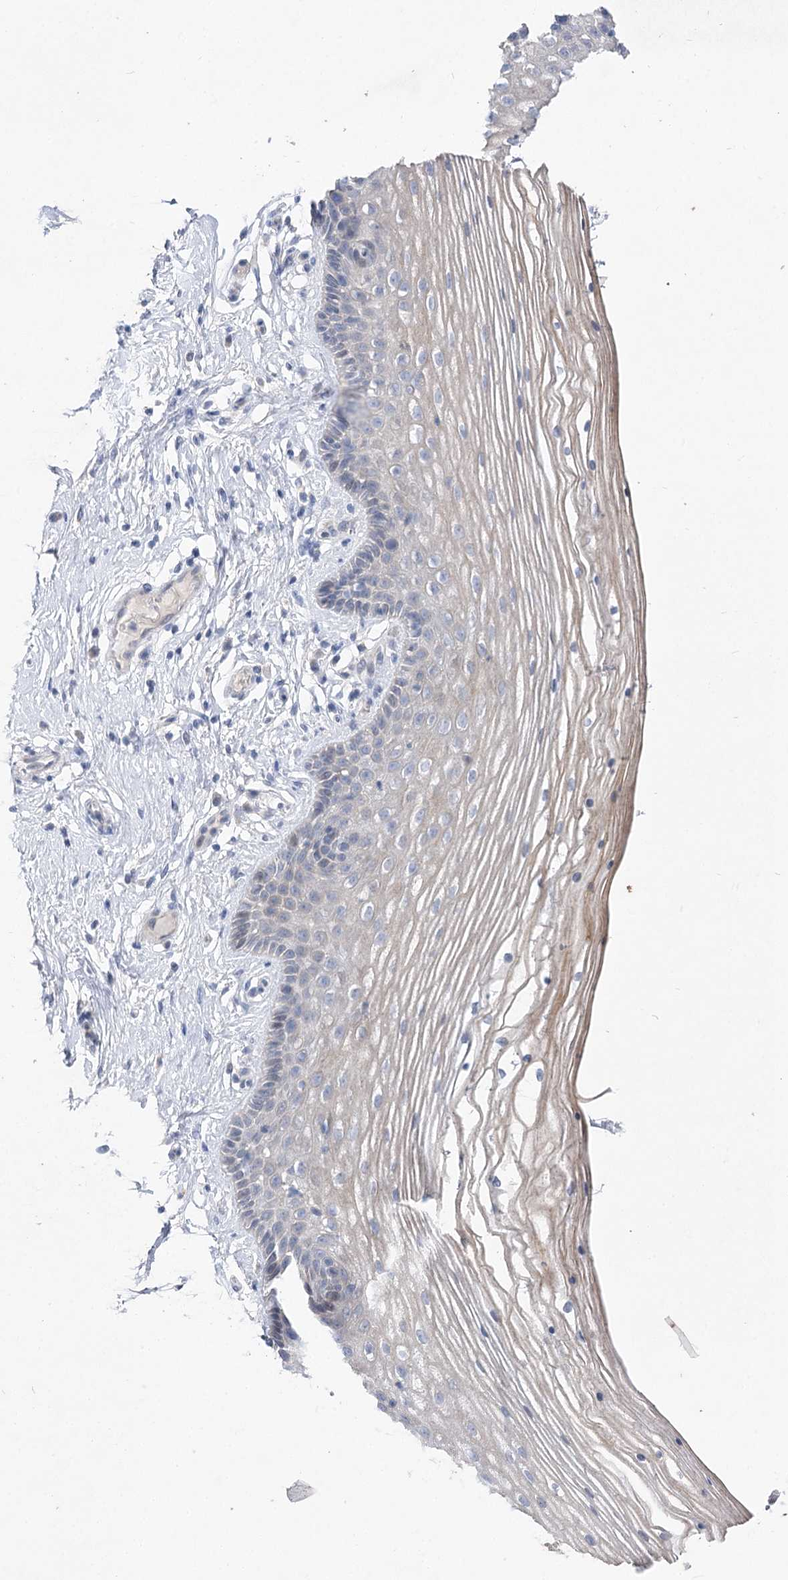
{"staining": {"intensity": "weak", "quantity": "<25%", "location": "cytoplasmic/membranous"}, "tissue": "vagina", "cell_type": "Squamous epithelial cells", "image_type": "normal", "snomed": [{"axis": "morphology", "description": "Normal tissue, NOS"}, {"axis": "topography", "description": "Vagina"}], "caption": "Protein analysis of normal vagina displays no significant expression in squamous epithelial cells.", "gene": "LRRC14B", "patient": {"sex": "female", "age": 46}}